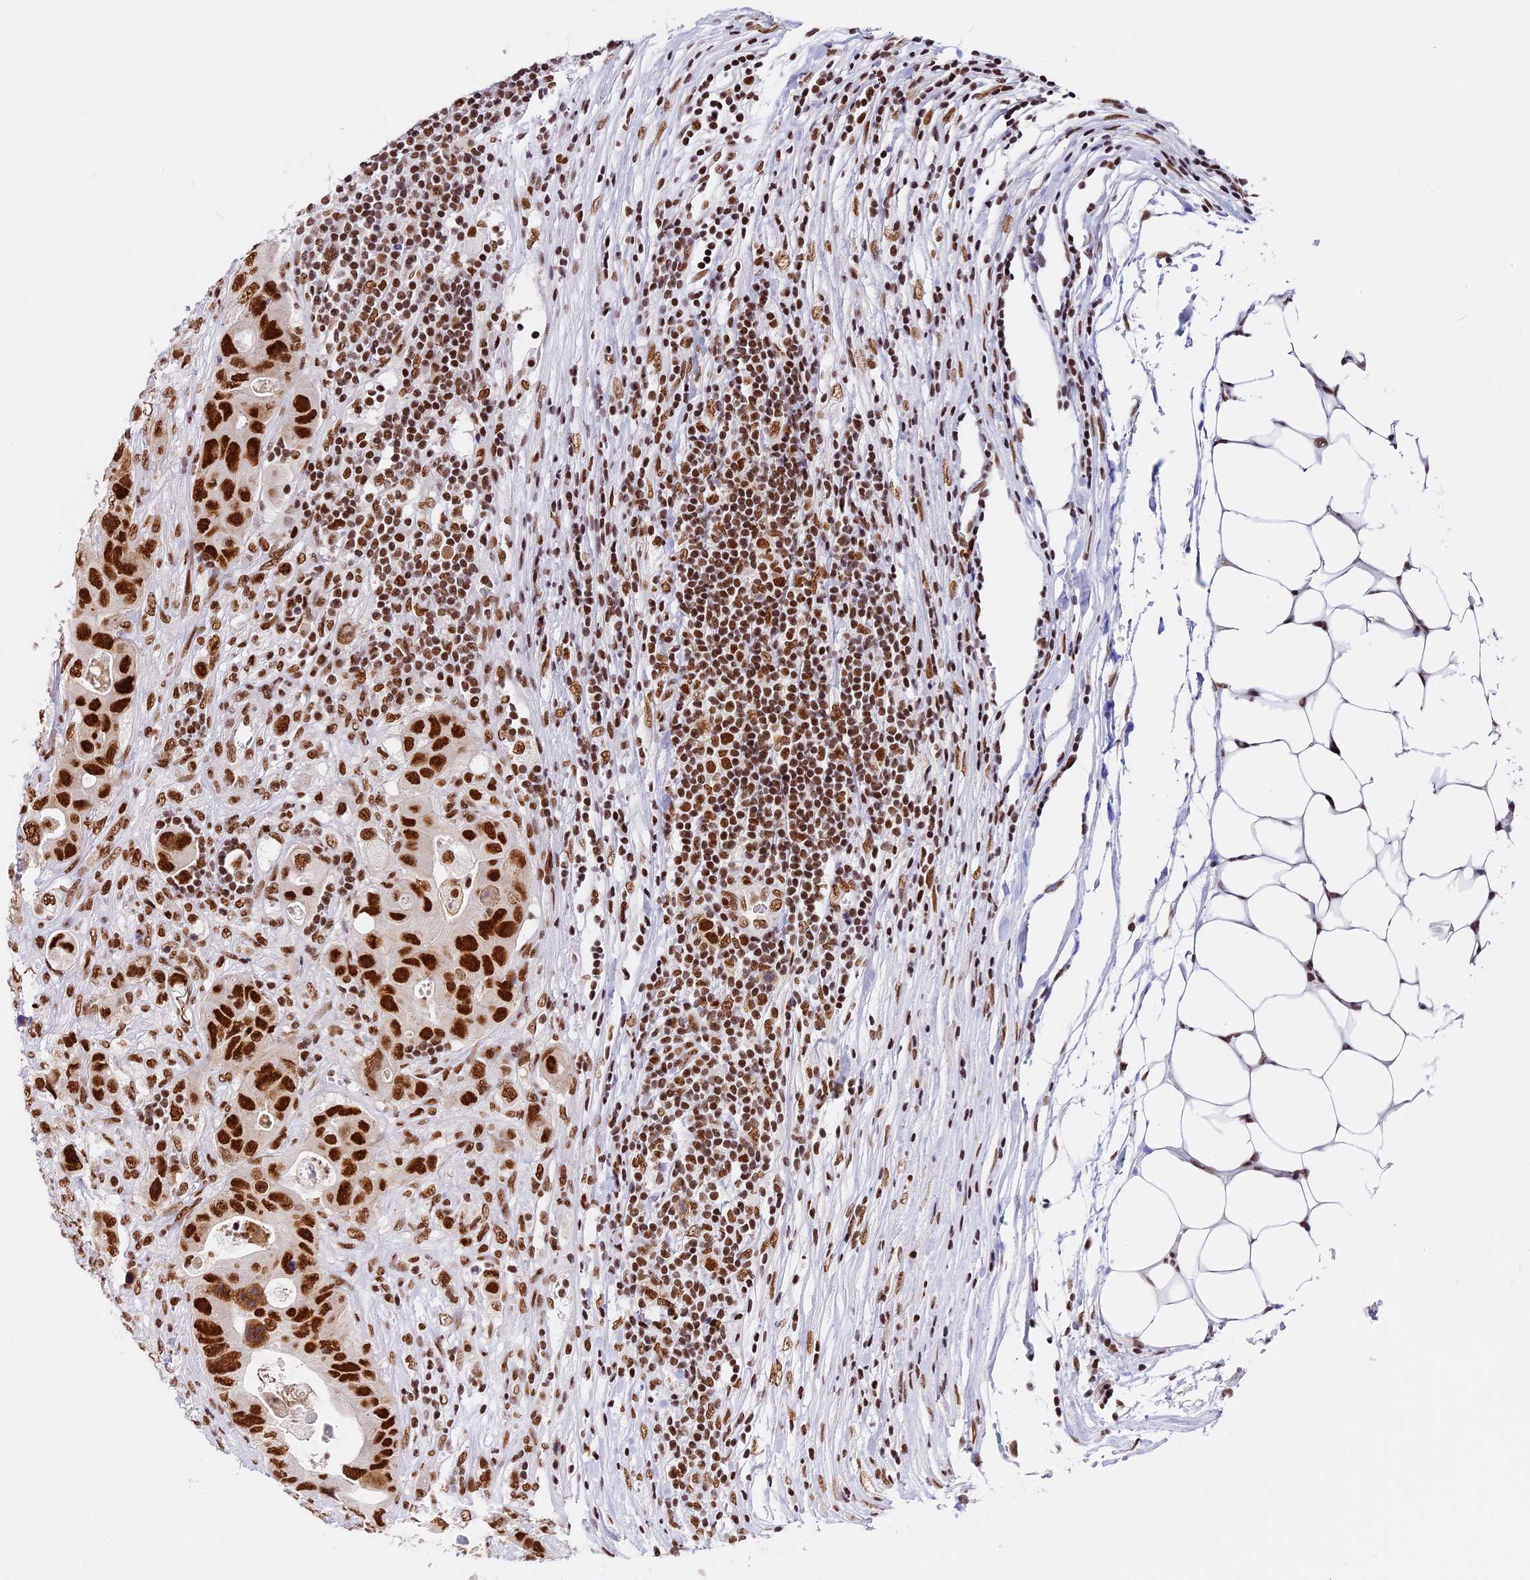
{"staining": {"intensity": "strong", "quantity": ">75%", "location": "nuclear"}, "tissue": "colorectal cancer", "cell_type": "Tumor cells", "image_type": "cancer", "snomed": [{"axis": "morphology", "description": "Adenocarcinoma, NOS"}, {"axis": "topography", "description": "Colon"}], "caption": "Approximately >75% of tumor cells in human colorectal adenocarcinoma demonstrate strong nuclear protein staining as visualized by brown immunohistochemical staining.", "gene": "SBNO1", "patient": {"sex": "female", "age": 46}}